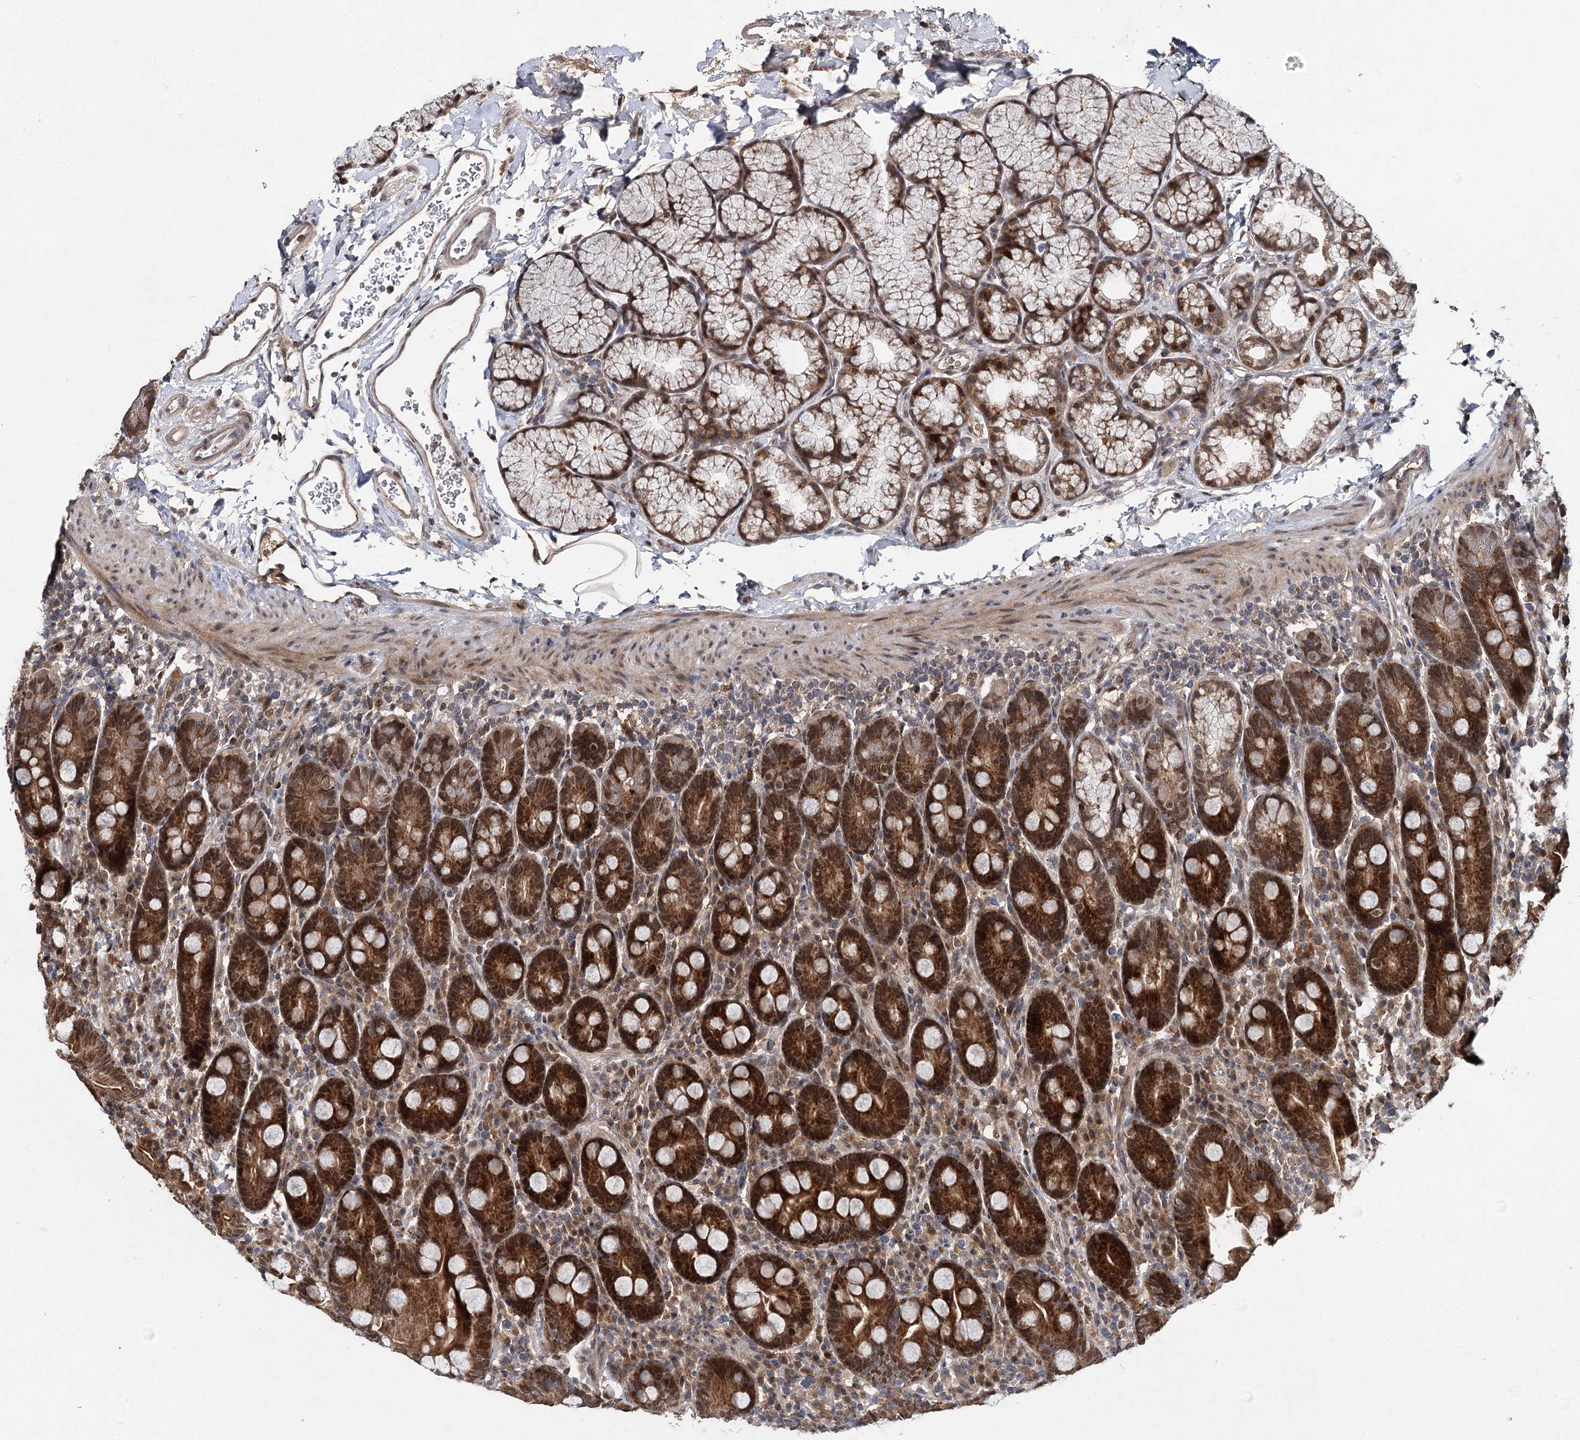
{"staining": {"intensity": "strong", "quantity": ">75%", "location": "cytoplasmic/membranous,nuclear"}, "tissue": "duodenum", "cell_type": "Glandular cells", "image_type": "normal", "snomed": [{"axis": "morphology", "description": "Normal tissue, NOS"}, {"axis": "topography", "description": "Duodenum"}], "caption": "Immunohistochemical staining of normal duodenum reveals >75% levels of strong cytoplasmic/membranous,nuclear protein staining in approximately >75% of glandular cells.", "gene": "MYG1", "patient": {"sex": "male", "age": 35}}